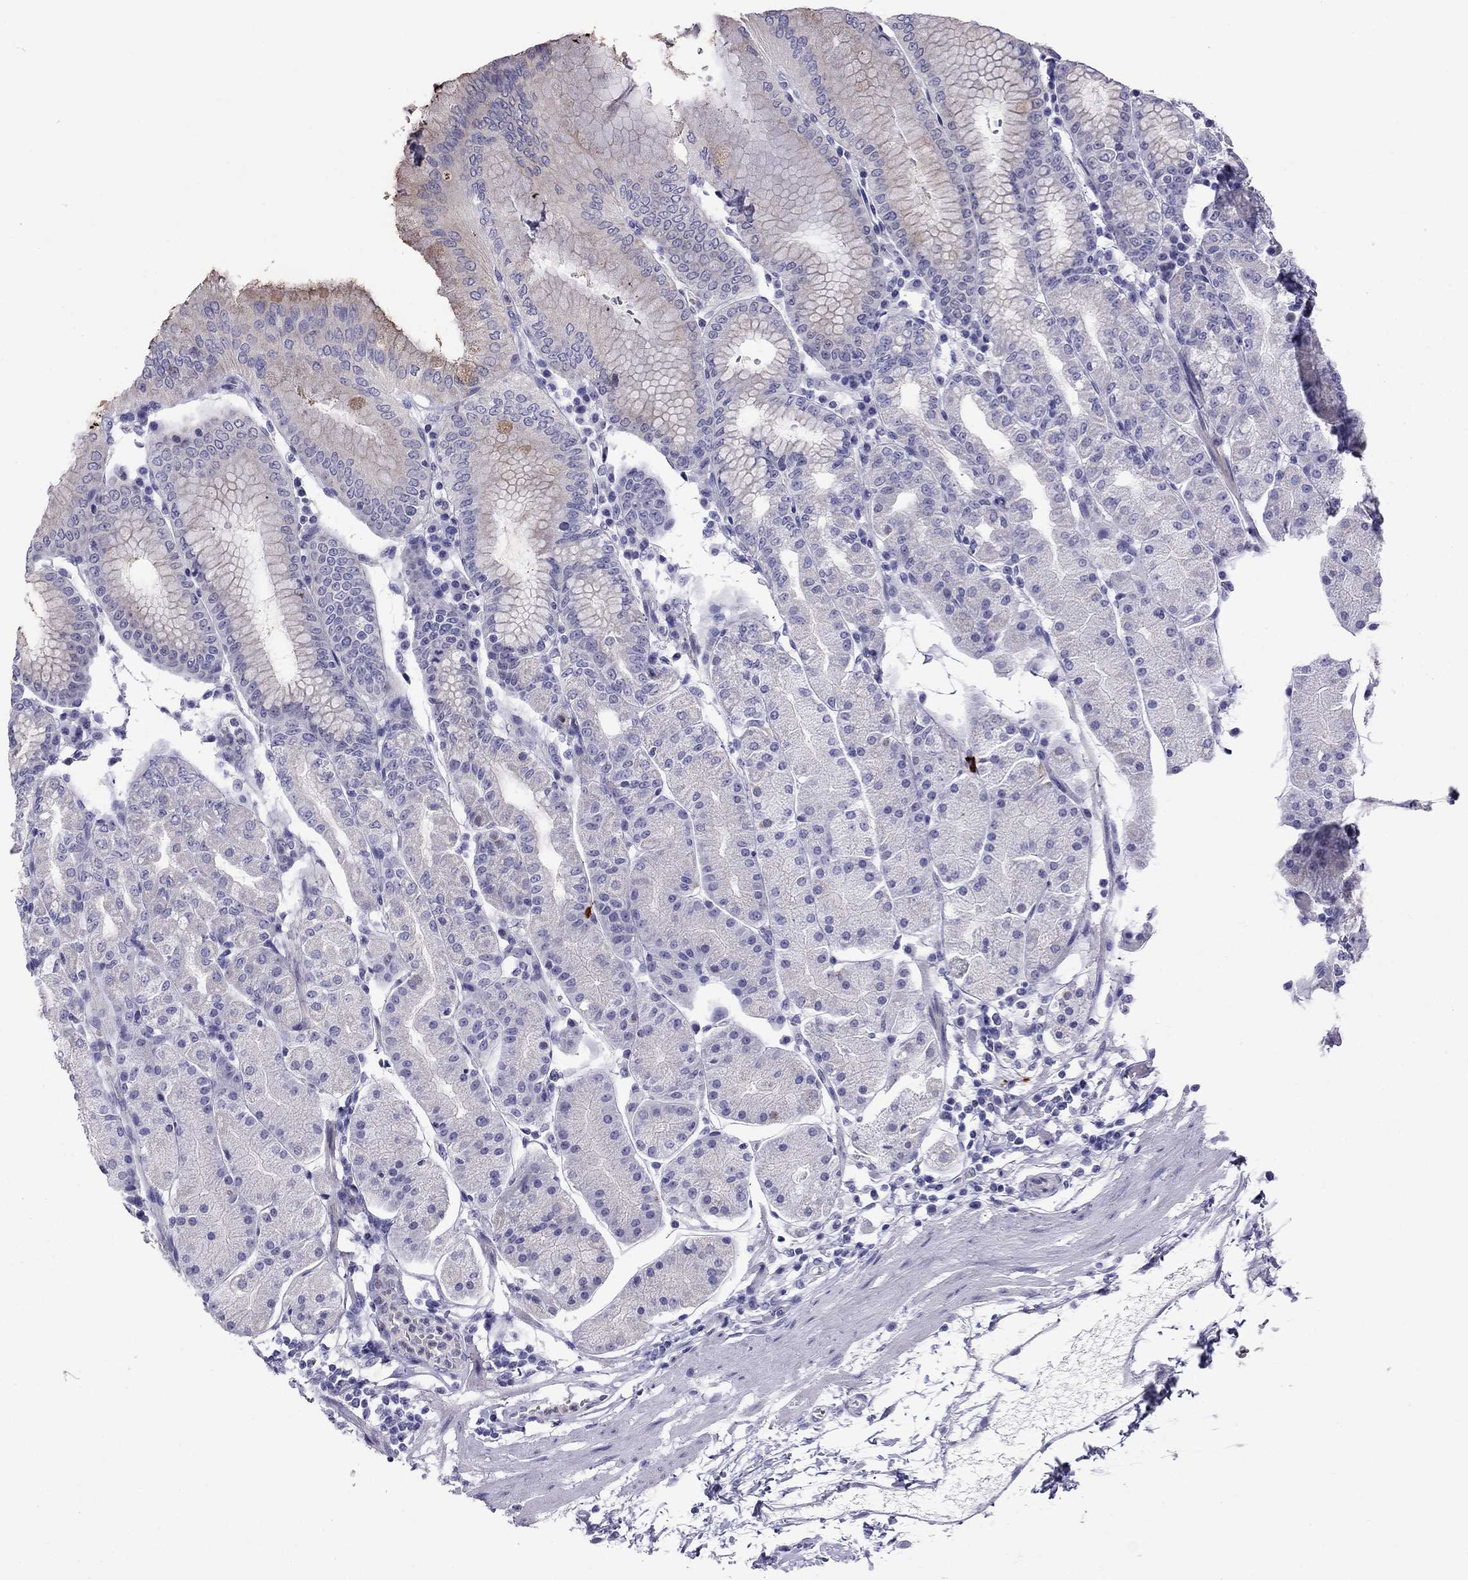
{"staining": {"intensity": "moderate", "quantity": "<25%", "location": "cytoplasmic/membranous"}, "tissue": "stomach", "cell_type": "Glandular cells", "image_type": "normal", "snomed": [{"axis": "morphology", "description": "Normal tissue, NOS"}, {"axis": "topography", "description": "Stomach"}], "caption": "Immunohistochemical staining of normal human stomach displays <25% levels of moderate cytoplasmic/membranous protein staining in approximately <25% of glandular cells. (DAB (3,3'-diaminobenzidine) IHC with brightfield microscopy, high magnification).", "gene": "MUC15", "patient": {"sex": "male", "age": 54}}